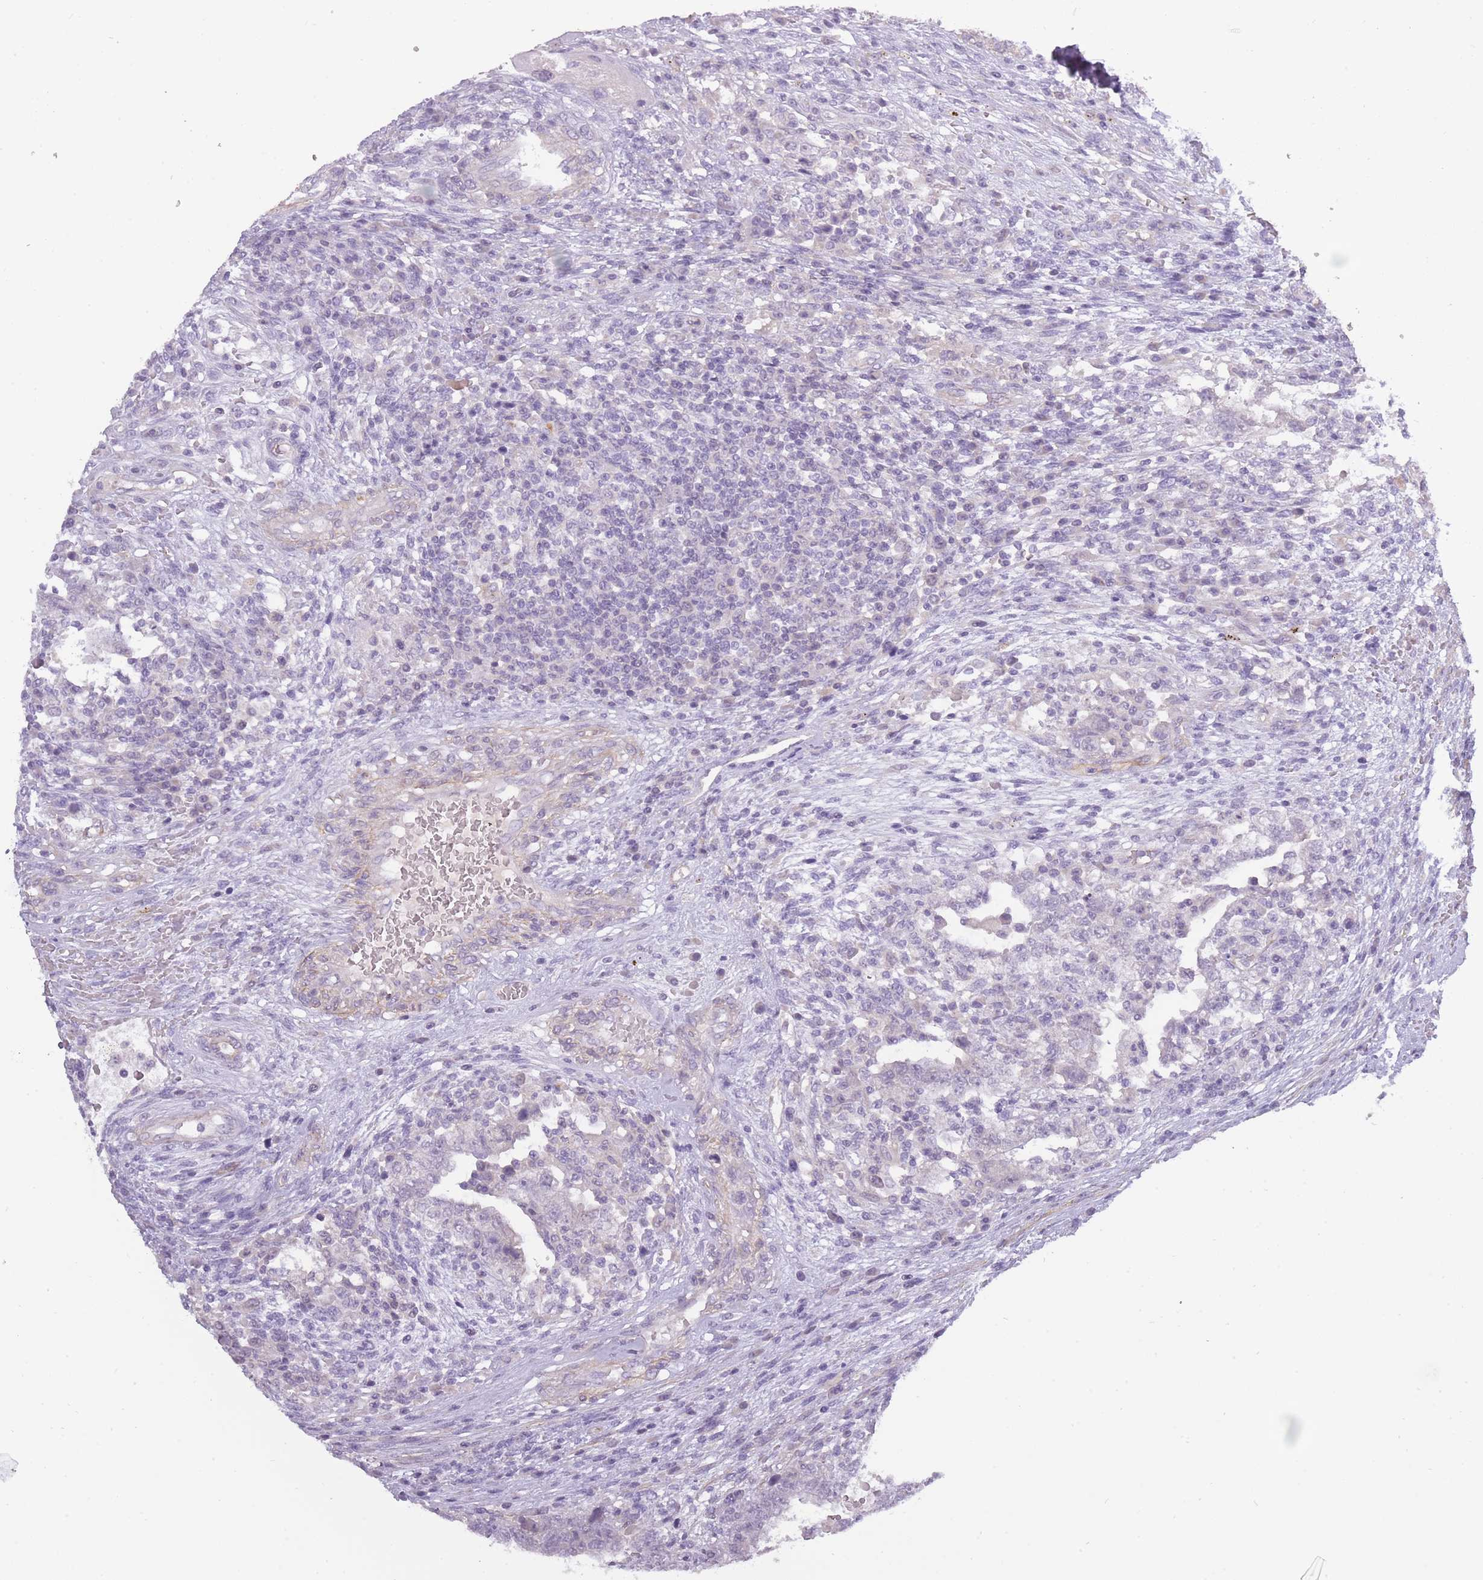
{"staining": {"intensity": "negative", "quantity": "none", "location": "none"}, "tissue": "testis cancer", "cell_type": "Tumor cells", "image_type": "cancer", "snomed": [{"axis": "morphology", "description": "Carcinoma, Embryonal, NOS"}, {"axis": "topography", "description": "Testis"}], "caption": "Immunohistochemistry (IHC) image of testis cancer (embryonal carcinoma) stained for a protein (brown), which demonstrates no expression in tumor cells. (DAB (3,3'-diaminobenzidine) immunohistochemistry (IHC) visualized using brightfield microscopy, high magnification).", "gene": "SLC8A2", "patient": {"sex": "male", "age": 26}}